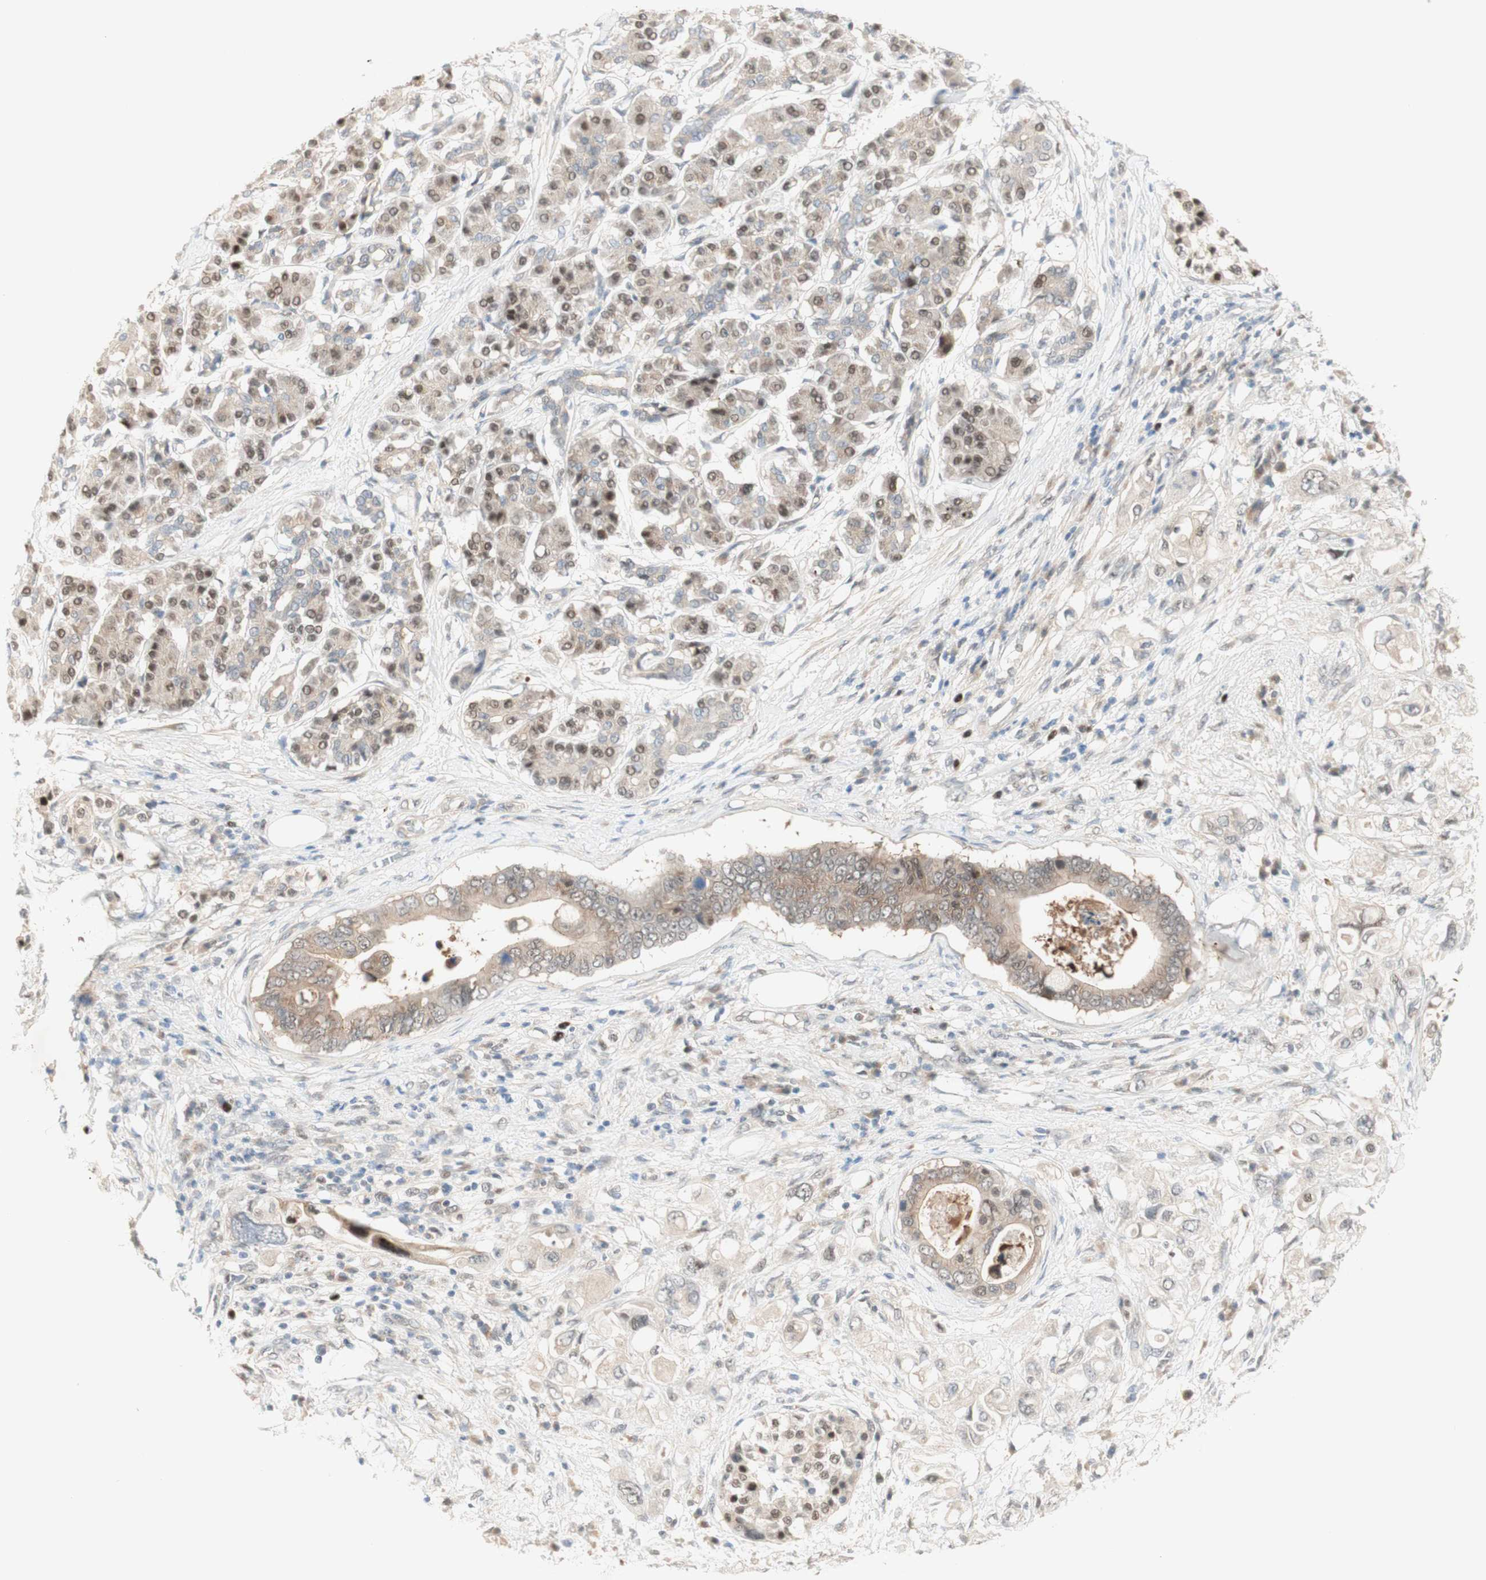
{"staining": {"intensity": "weak", "quantity": "25%-75%", "location": "nuclear"}, "tissue": "pancreatic cancer", "cell_type": "Tumor cells", "image_type": "cancer", "snomed": [{"axis": "morphology", "description": "Adenocarcinoma, NOS"}, {"axis": "topography", "description": "Pancreas"}], "caption": "Pancreatic cancer stained with a brown dye shows weak nuclear positive expression in approximately 25%-75% of tumor cells.", "gene": "RFNG", "patient": {"sex": "female", "age": 56}}